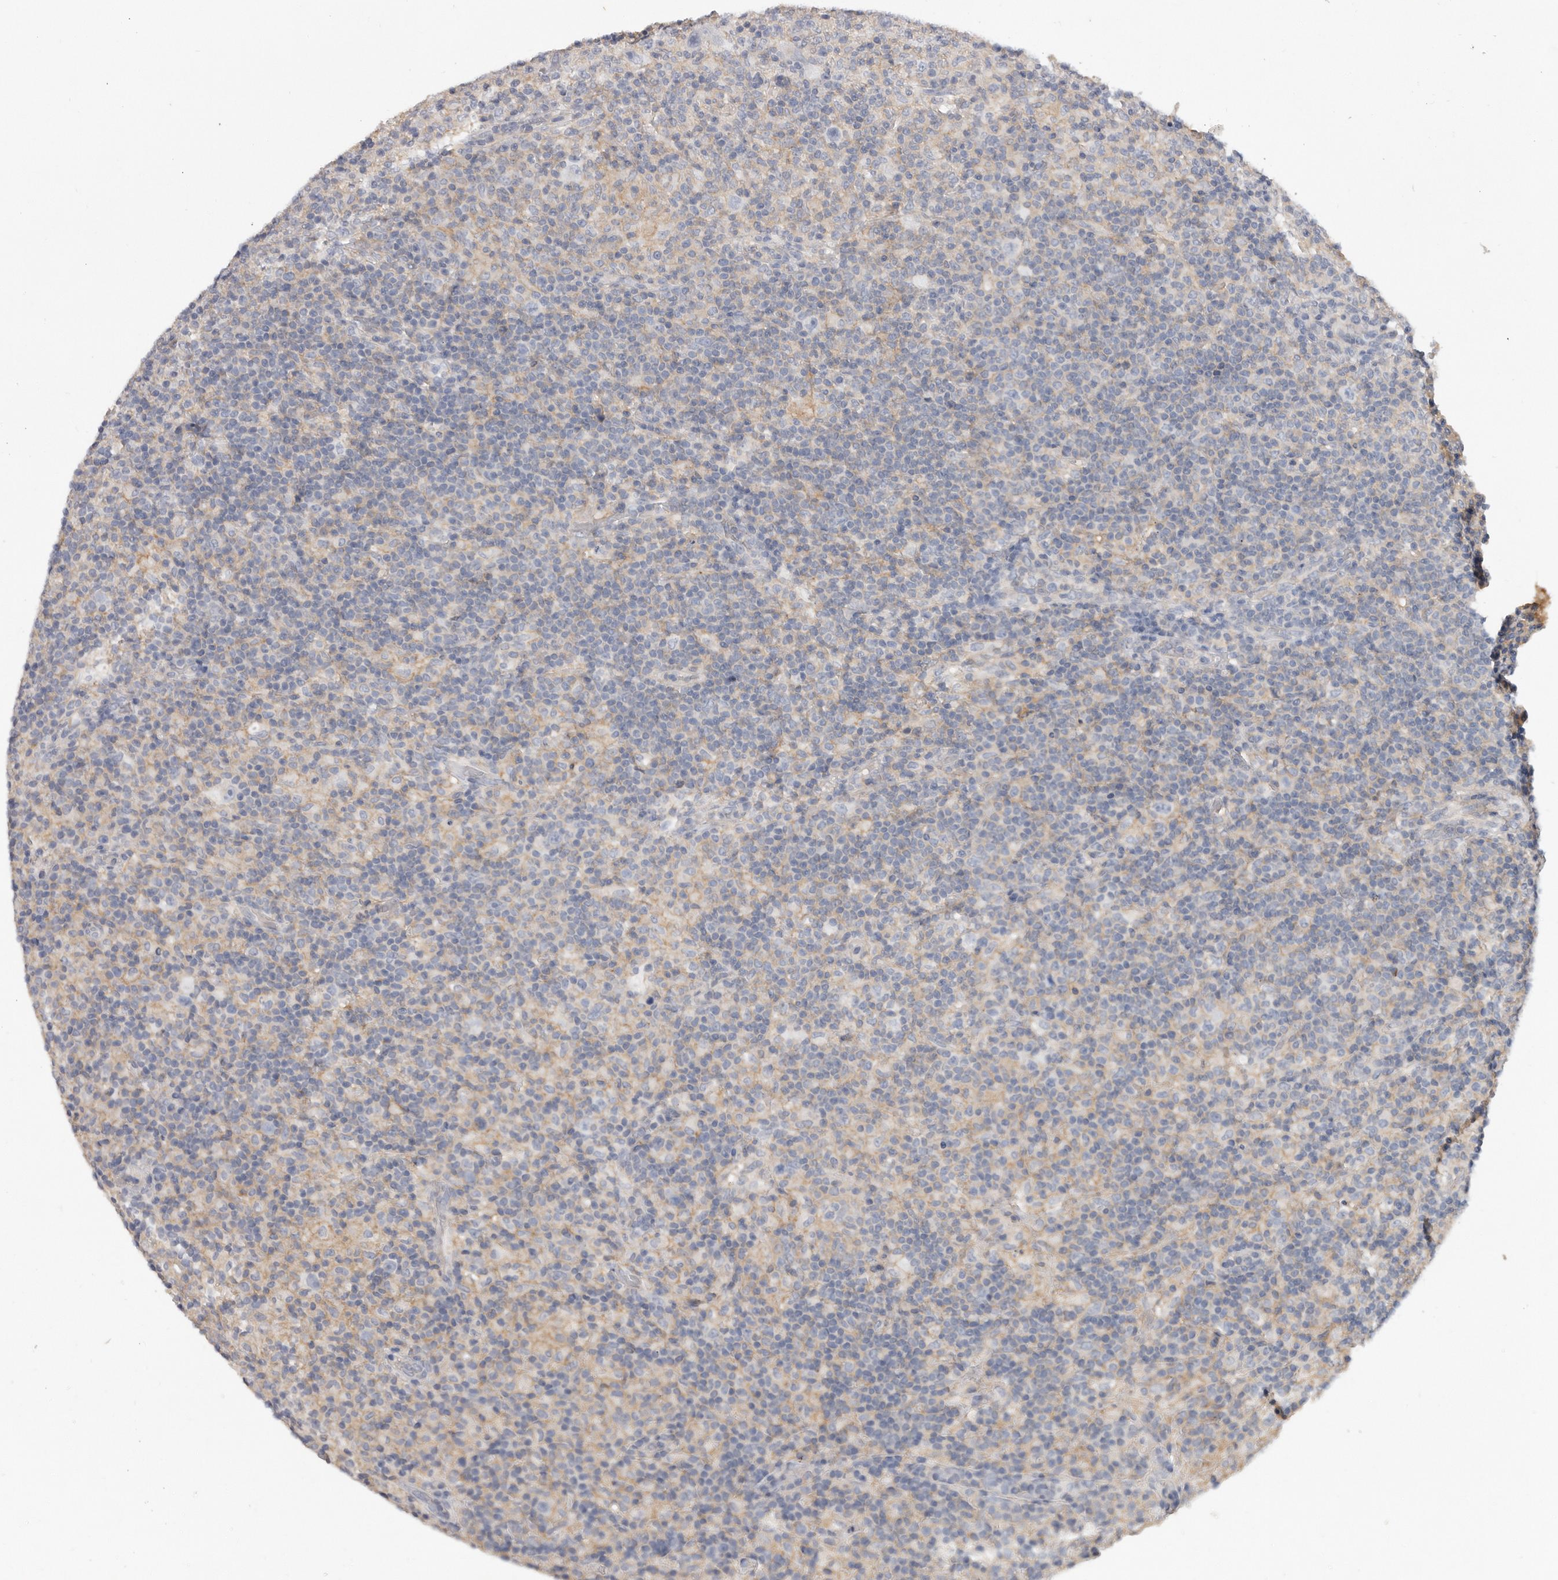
{"staining": {"intensity": "negative", "quantity": "none", "location": "none"}, "tissue": "lymphoma", "cell_type": "Tumor cells", "image_type": "cancer", "snomed": [{"axis": "morphology", "description": "Hodgkin's disease, NOS"}, {"axis": "topography", "description": "Lymph node"}], "caption": "The image shows no staining of tumor cells in Hodgkin's disease.", "gene": "WDTC1", "patient": {"sex": "male", "age": 70}}